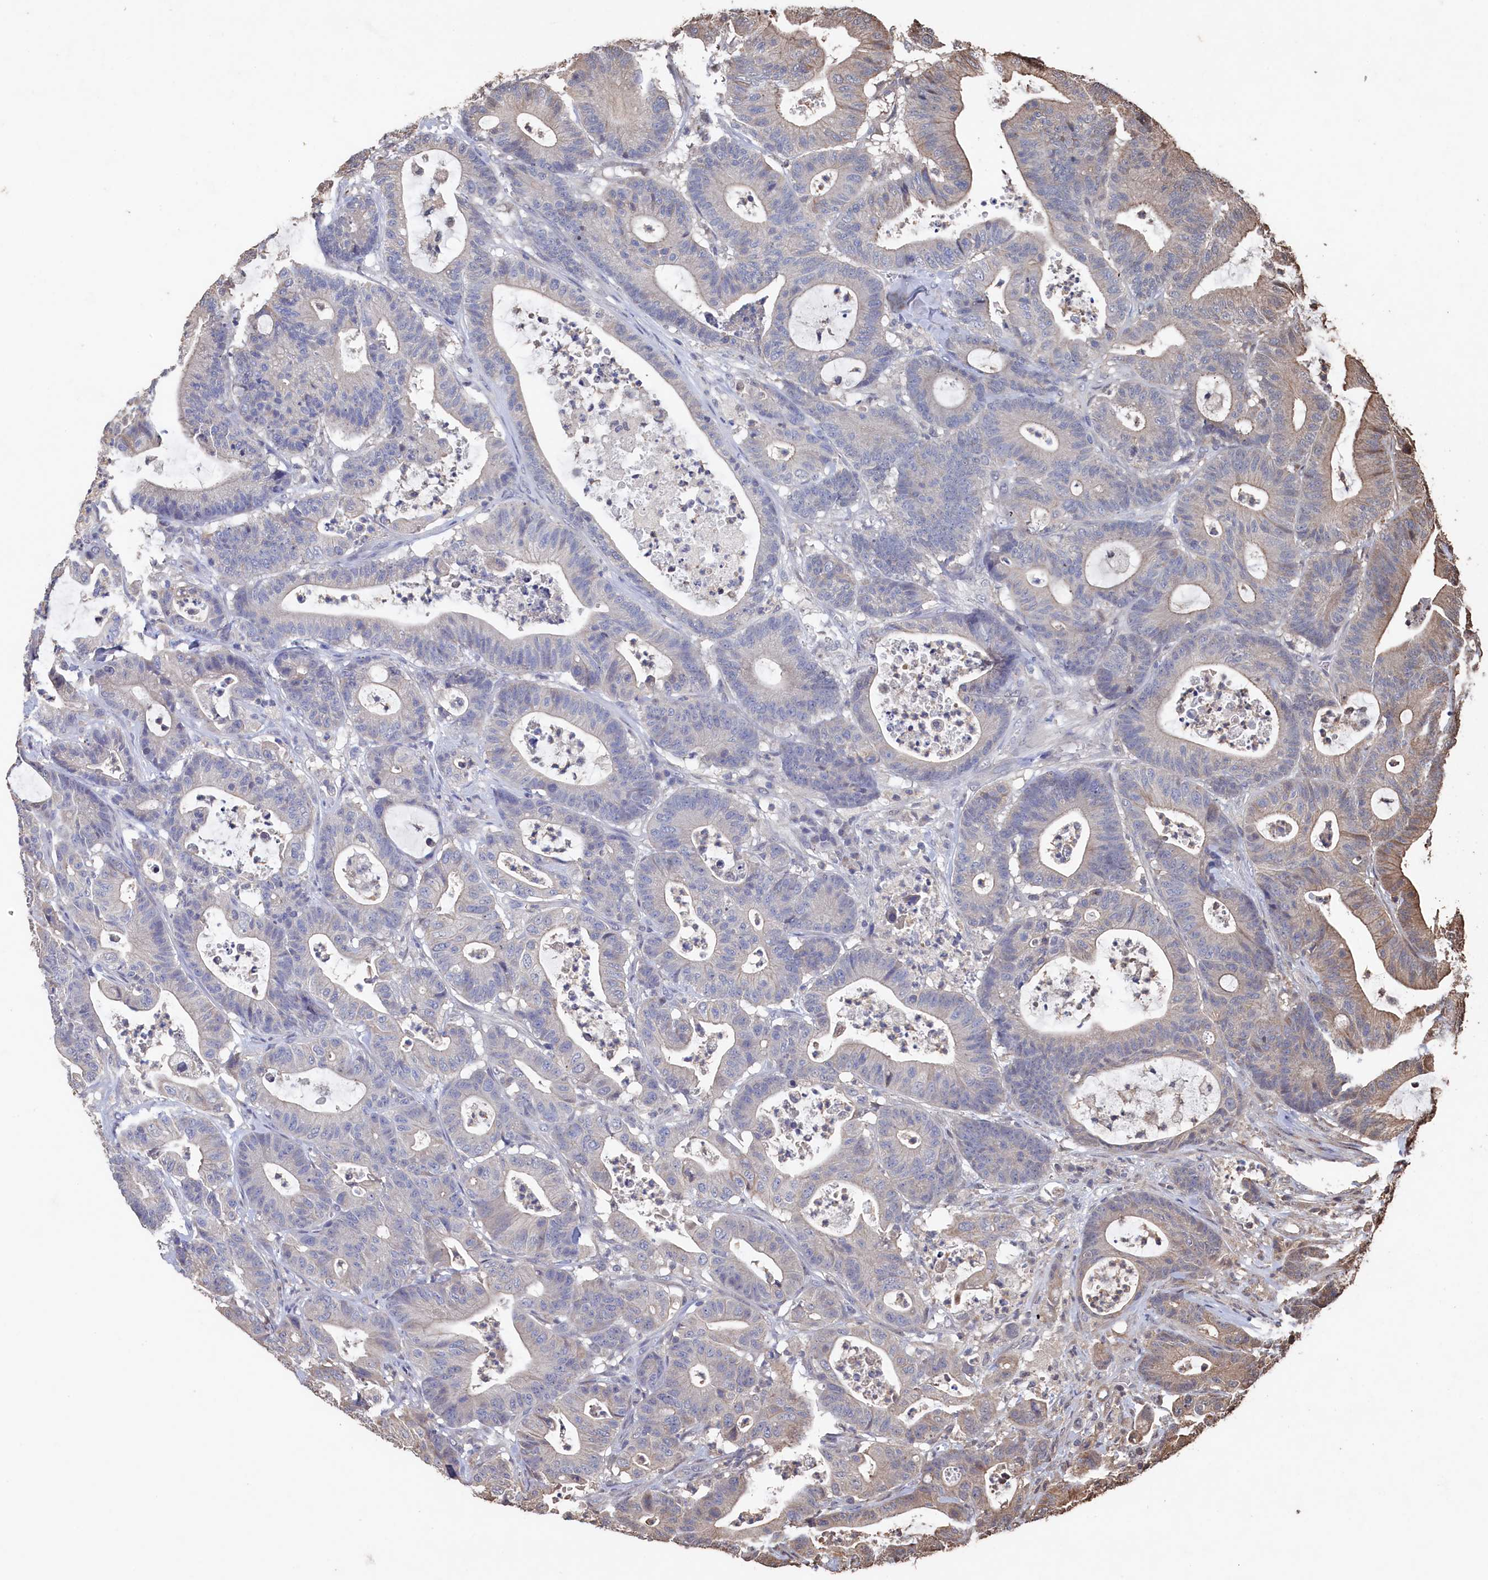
{"staining": {"intensity": "weak", "quantity": "<25%", "location": "cytoplasmic/membranous"}, "tissue": "colorectal cancer", "cell_type": "Tumor cells", "image_type": "cancer", "snomed": [{"axis": "morphology", "description": "Adenocarcinoma, NOS"}, {"axis": "topography", "description": "Colon"}], "caption": "Tumor cells show no significant expression in adenocarcinoma (colorectal). (DAB IHC visualized using brightfield microscopy, high magnification).", "gene": "PIGN", "patient": {"sex": "female", "age": 84}}